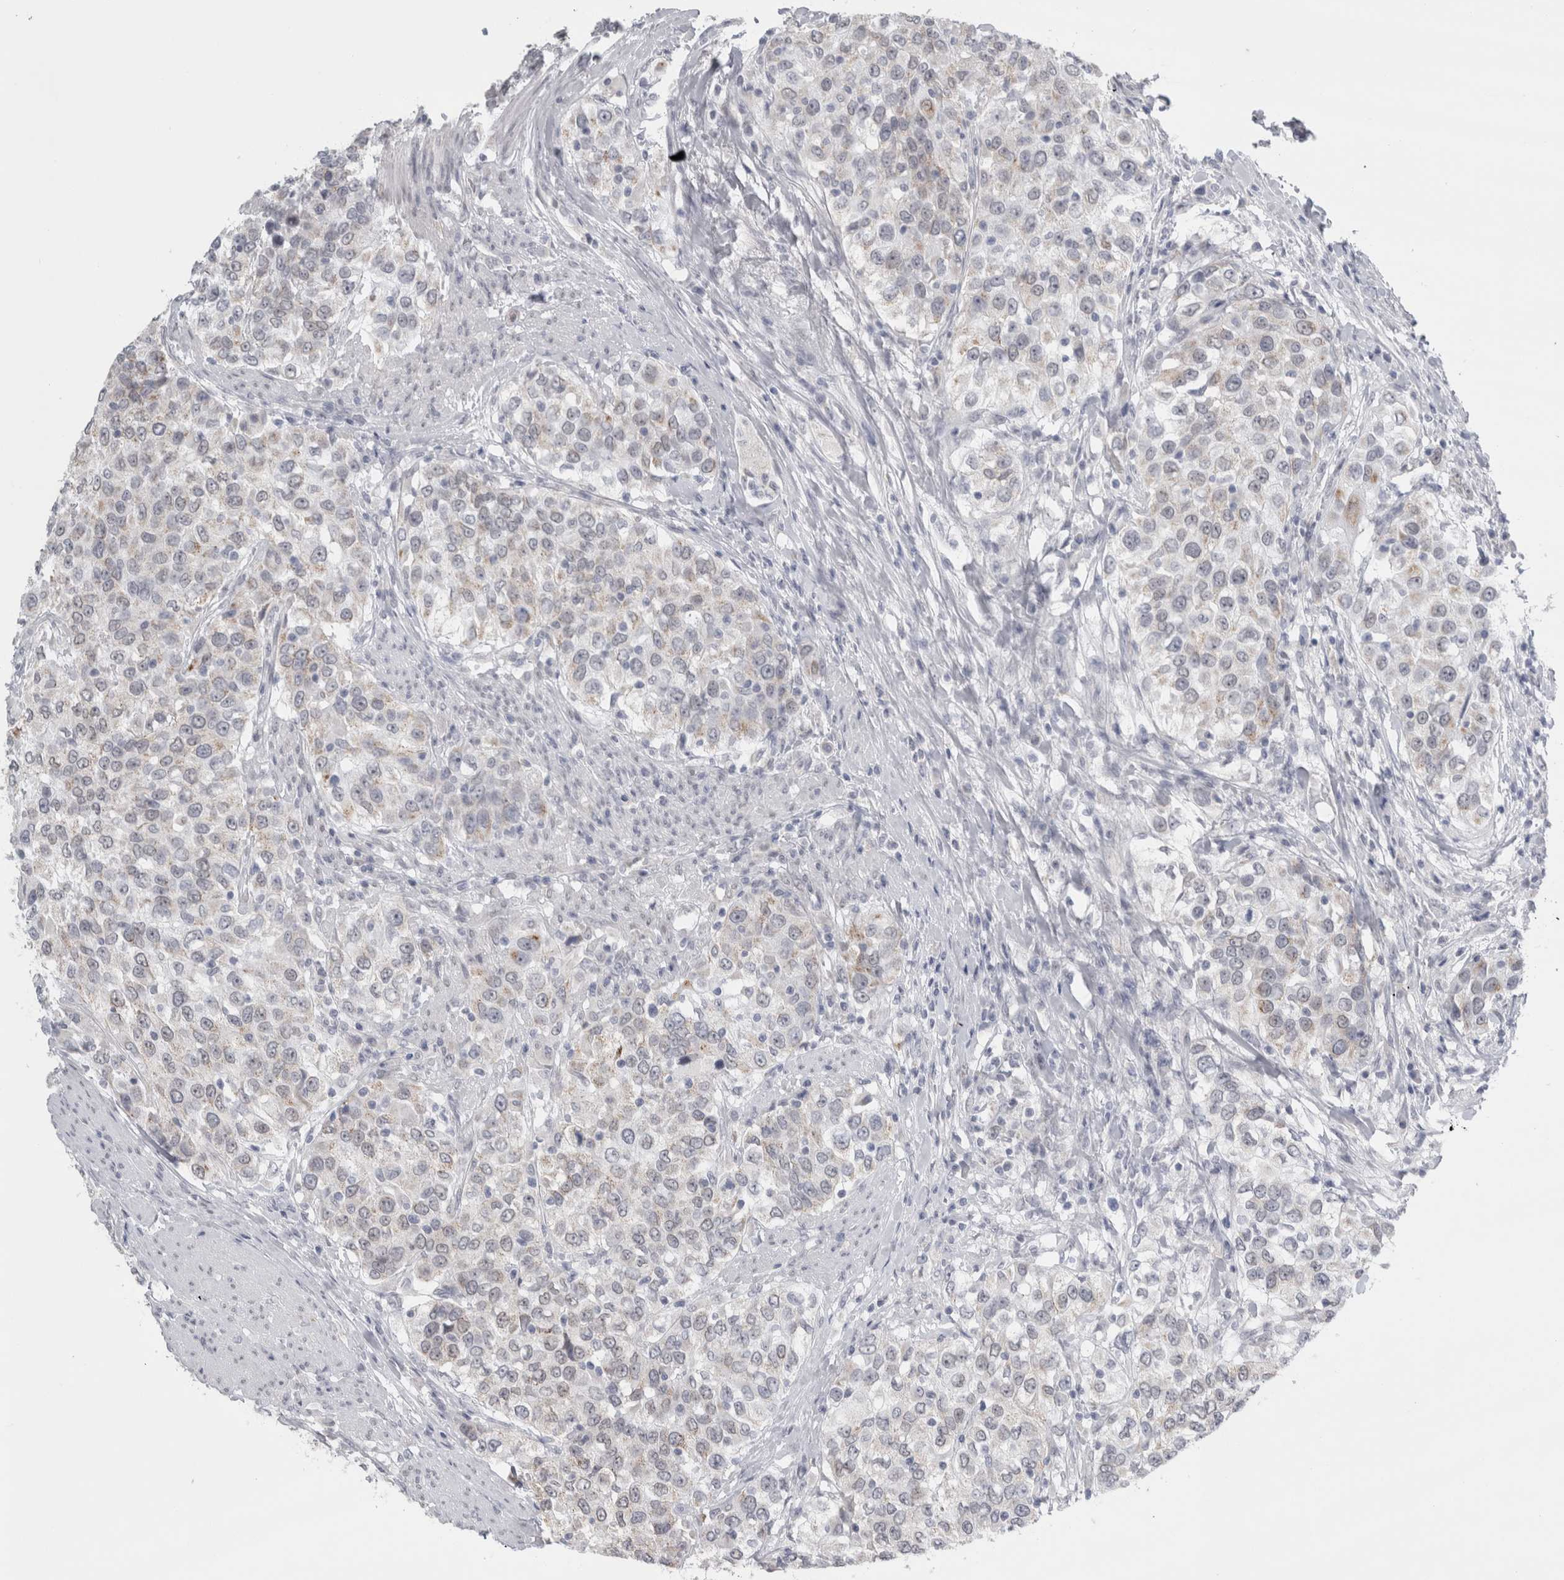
{"staining": {"intensity": "negative", "quantity": "none", "location": "none"}, "tissue": "urothelial cancer", "cell_type": "Tumor cells", "image_type": "cancer", "snomed": [{"axis": "morphology", "description": "Urothelial carcinoma, High grade"}, {"axis": "topography", "description": "Urinary bladder"}], "caption": "Tumor cells are negative for protein expression in human urothelial cancer.", "gene": "PLIN1", "patient": {"sex": "female", "age": 80}}